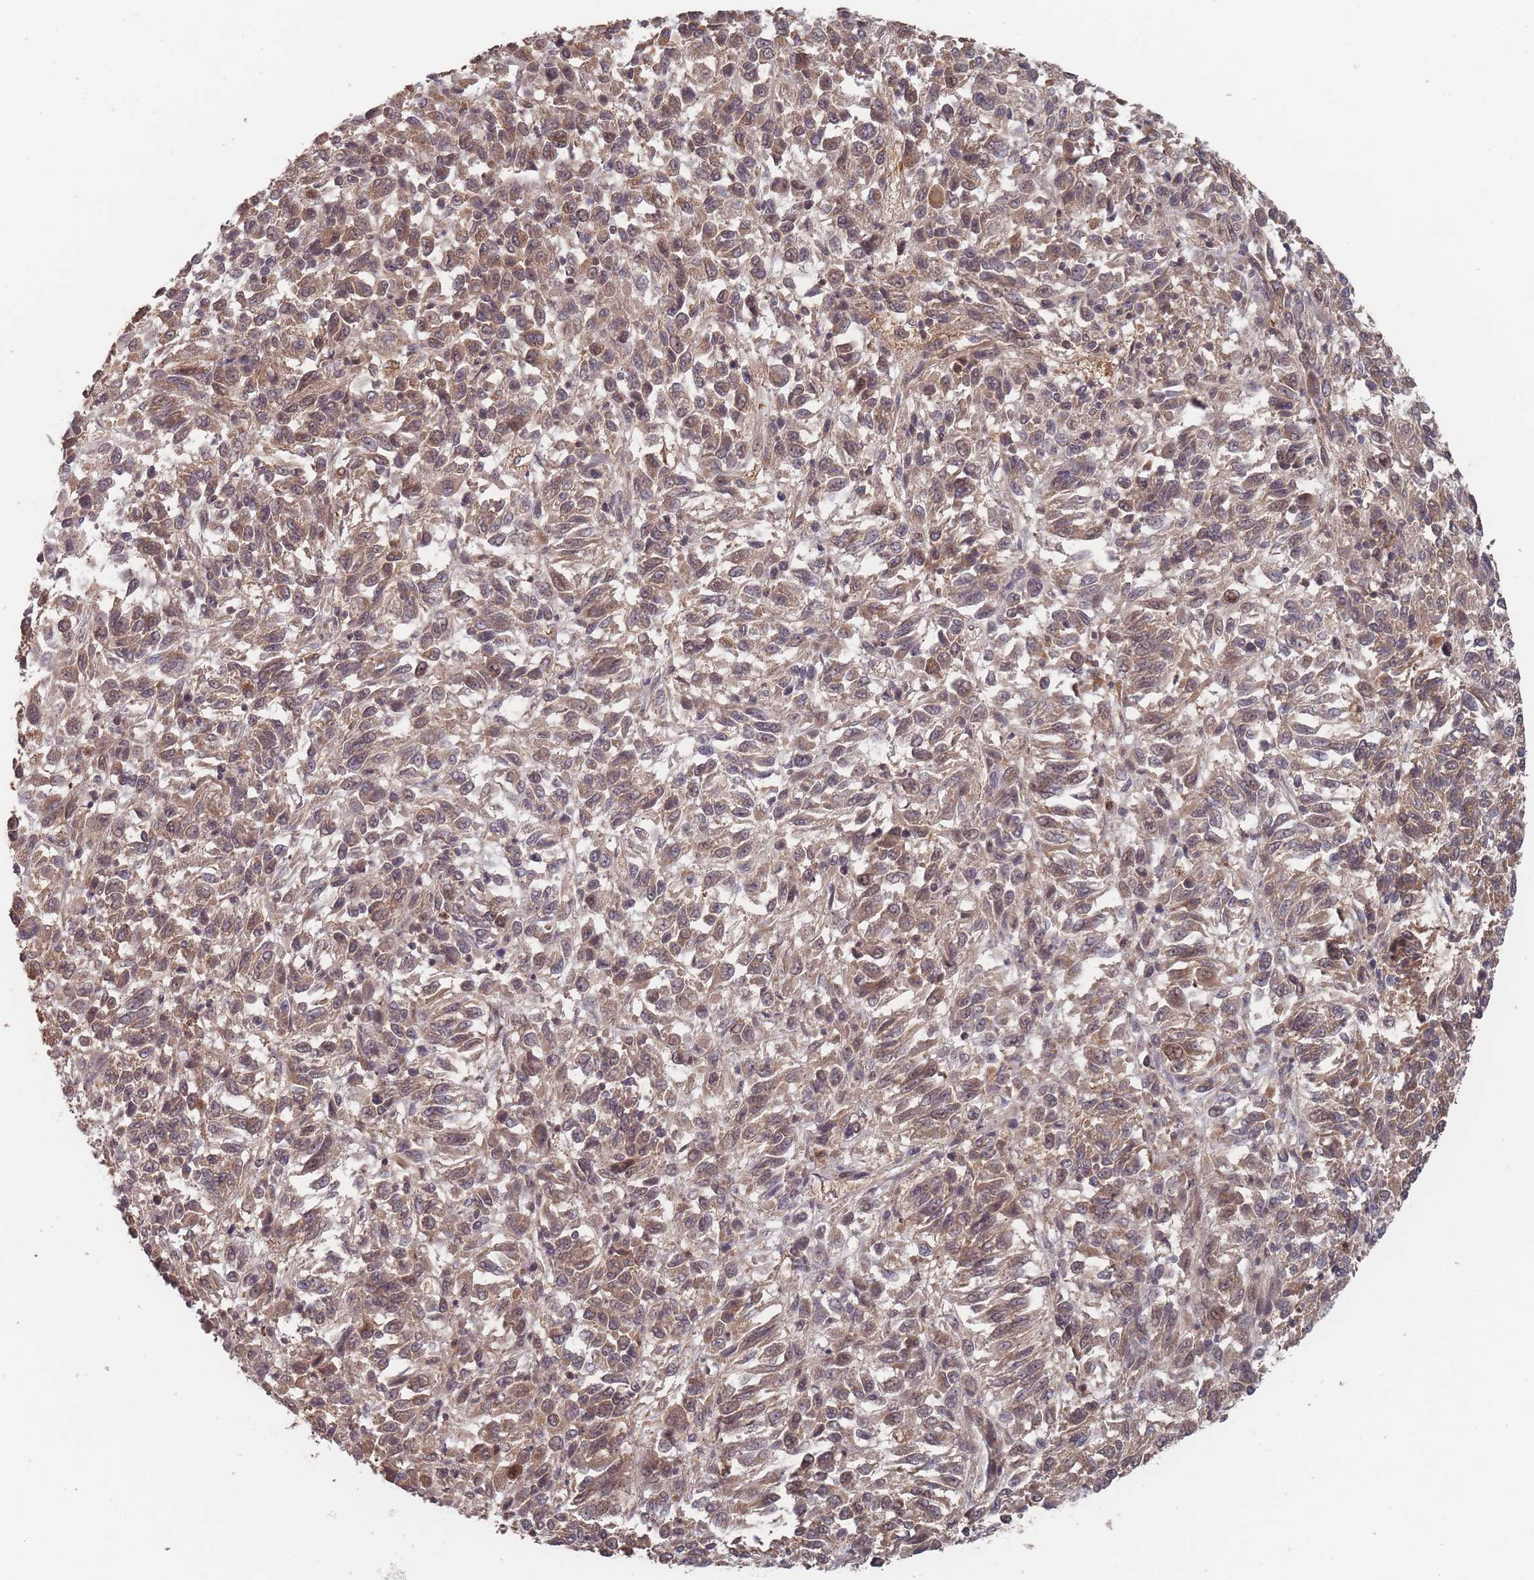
{"staining": {"intensity": "weak", "quantity": ">75%", "location": "cytoplasmic/membranous,nuclear"}, "tissue": "melanoma", "cell_type": "Tumor cells", "image_type": "cancer", "snomed": [{"axis": "morphology", "description": "Malignant melanoma, Metastatic site"}, {"axis": "topography", "description": "Lung"}], "caption": "A histopathology image of human malignant melanoma (metastatic site) stained for a protein displays weak cytoplasmic/membranous and nuclear brown staining in tumor cells. The protein is stained brown, and the nuclei are stained in blue (DAB IHC with brightfield microscopy, high magnification).", "gene": "SF3B1", "patient": {"sex": "male", "age": 64}}